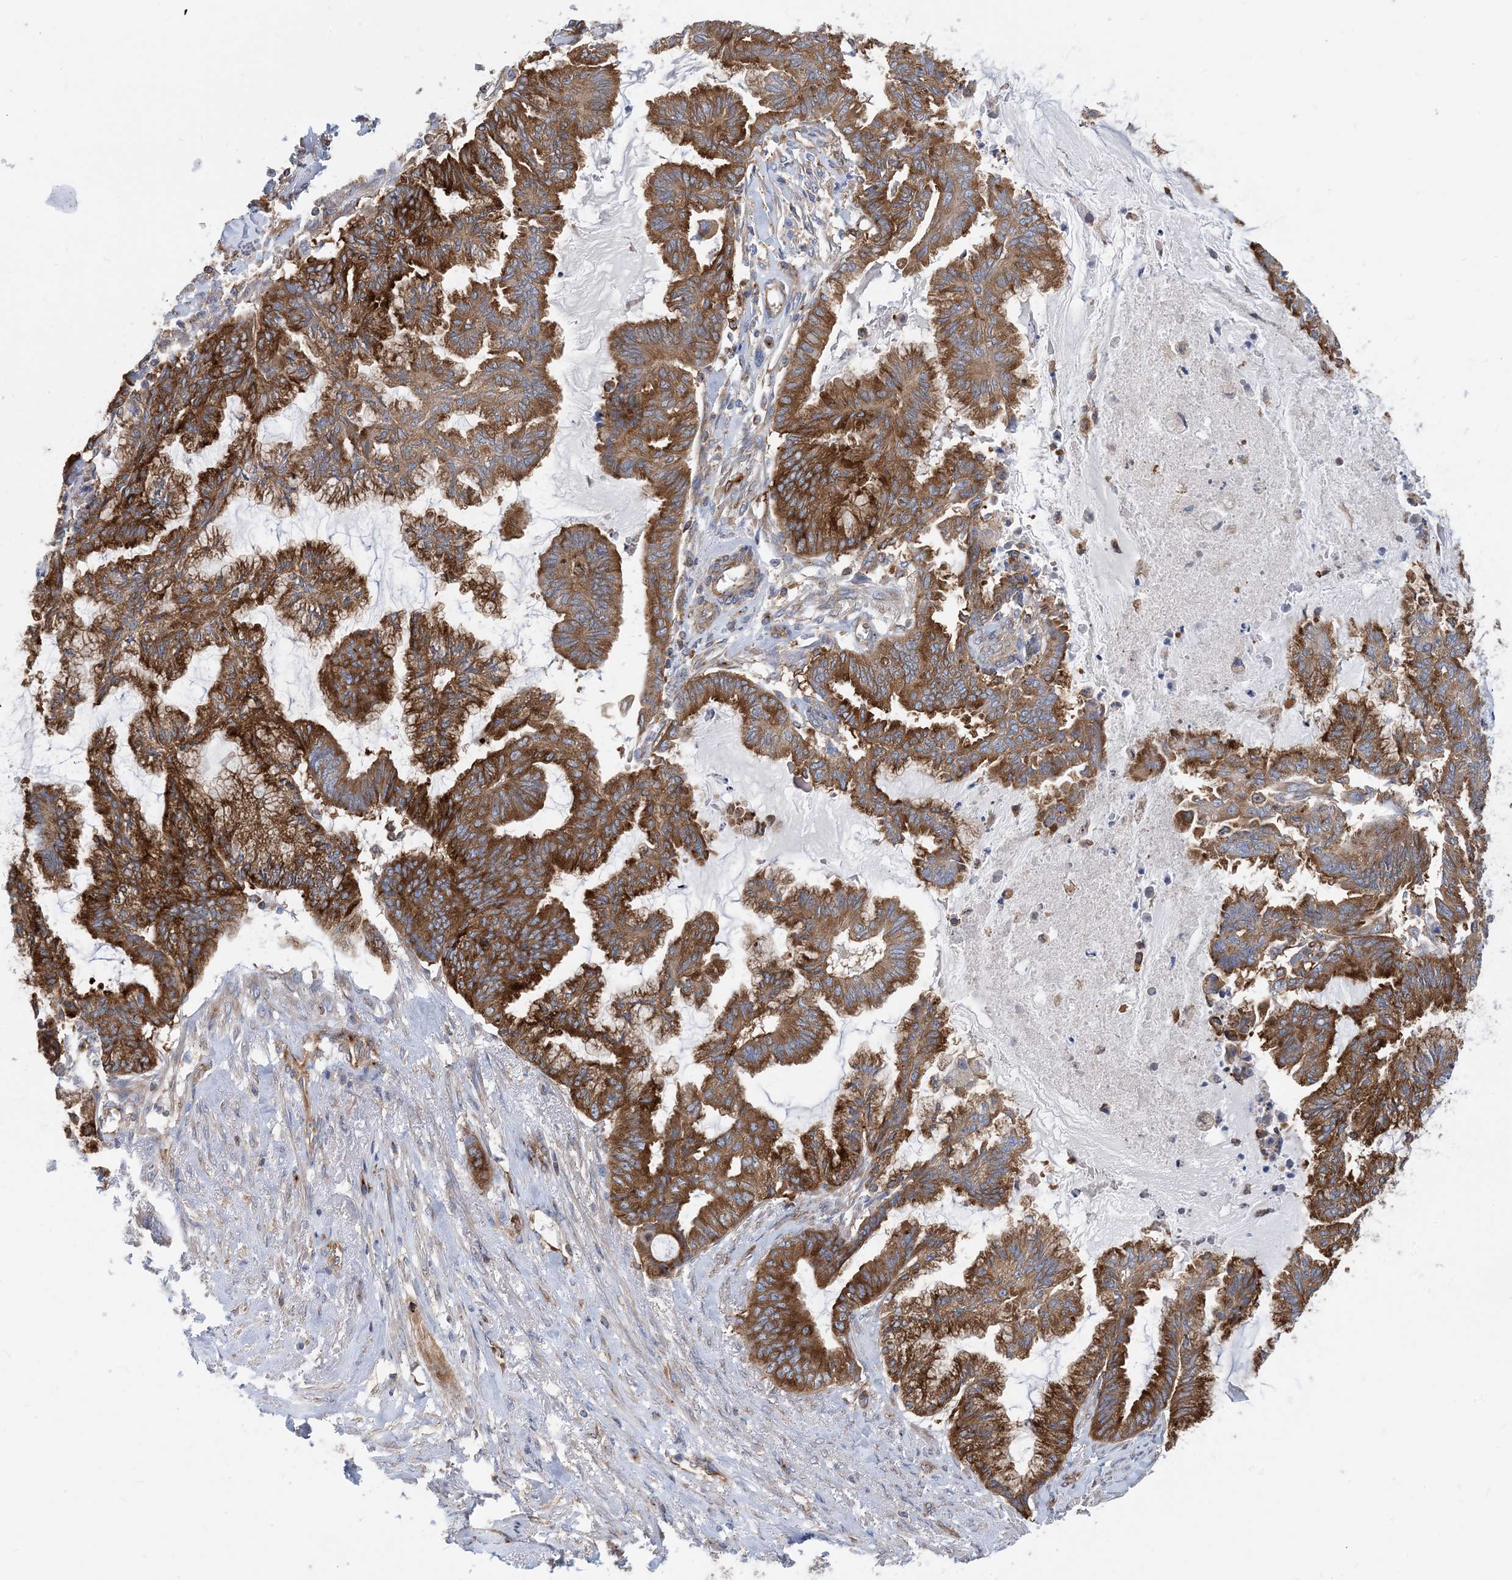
{"staining": {"intensity": "strong", "quantity": ">75%", "location": "cytoplasmic/membranous"}, "tissue": "endometrial cancer", "cell_type": "Tumor cells", "image_type": "cancer", "snomed": [{"axis": "morphology", "description": "Adenocarcinoma, NOS"}, {"axis": "topography", "description": "Endometrium"}], "caption": "An IHC micrograph of tumor tissue is shown. Protein staining in brown shows strong cytoplasmic/membranous positivity in endometrial adenocarcinoma within tumor cells.", "gene": "DYNC1LI1", "patient": {"sex": "female", "age": 86}}